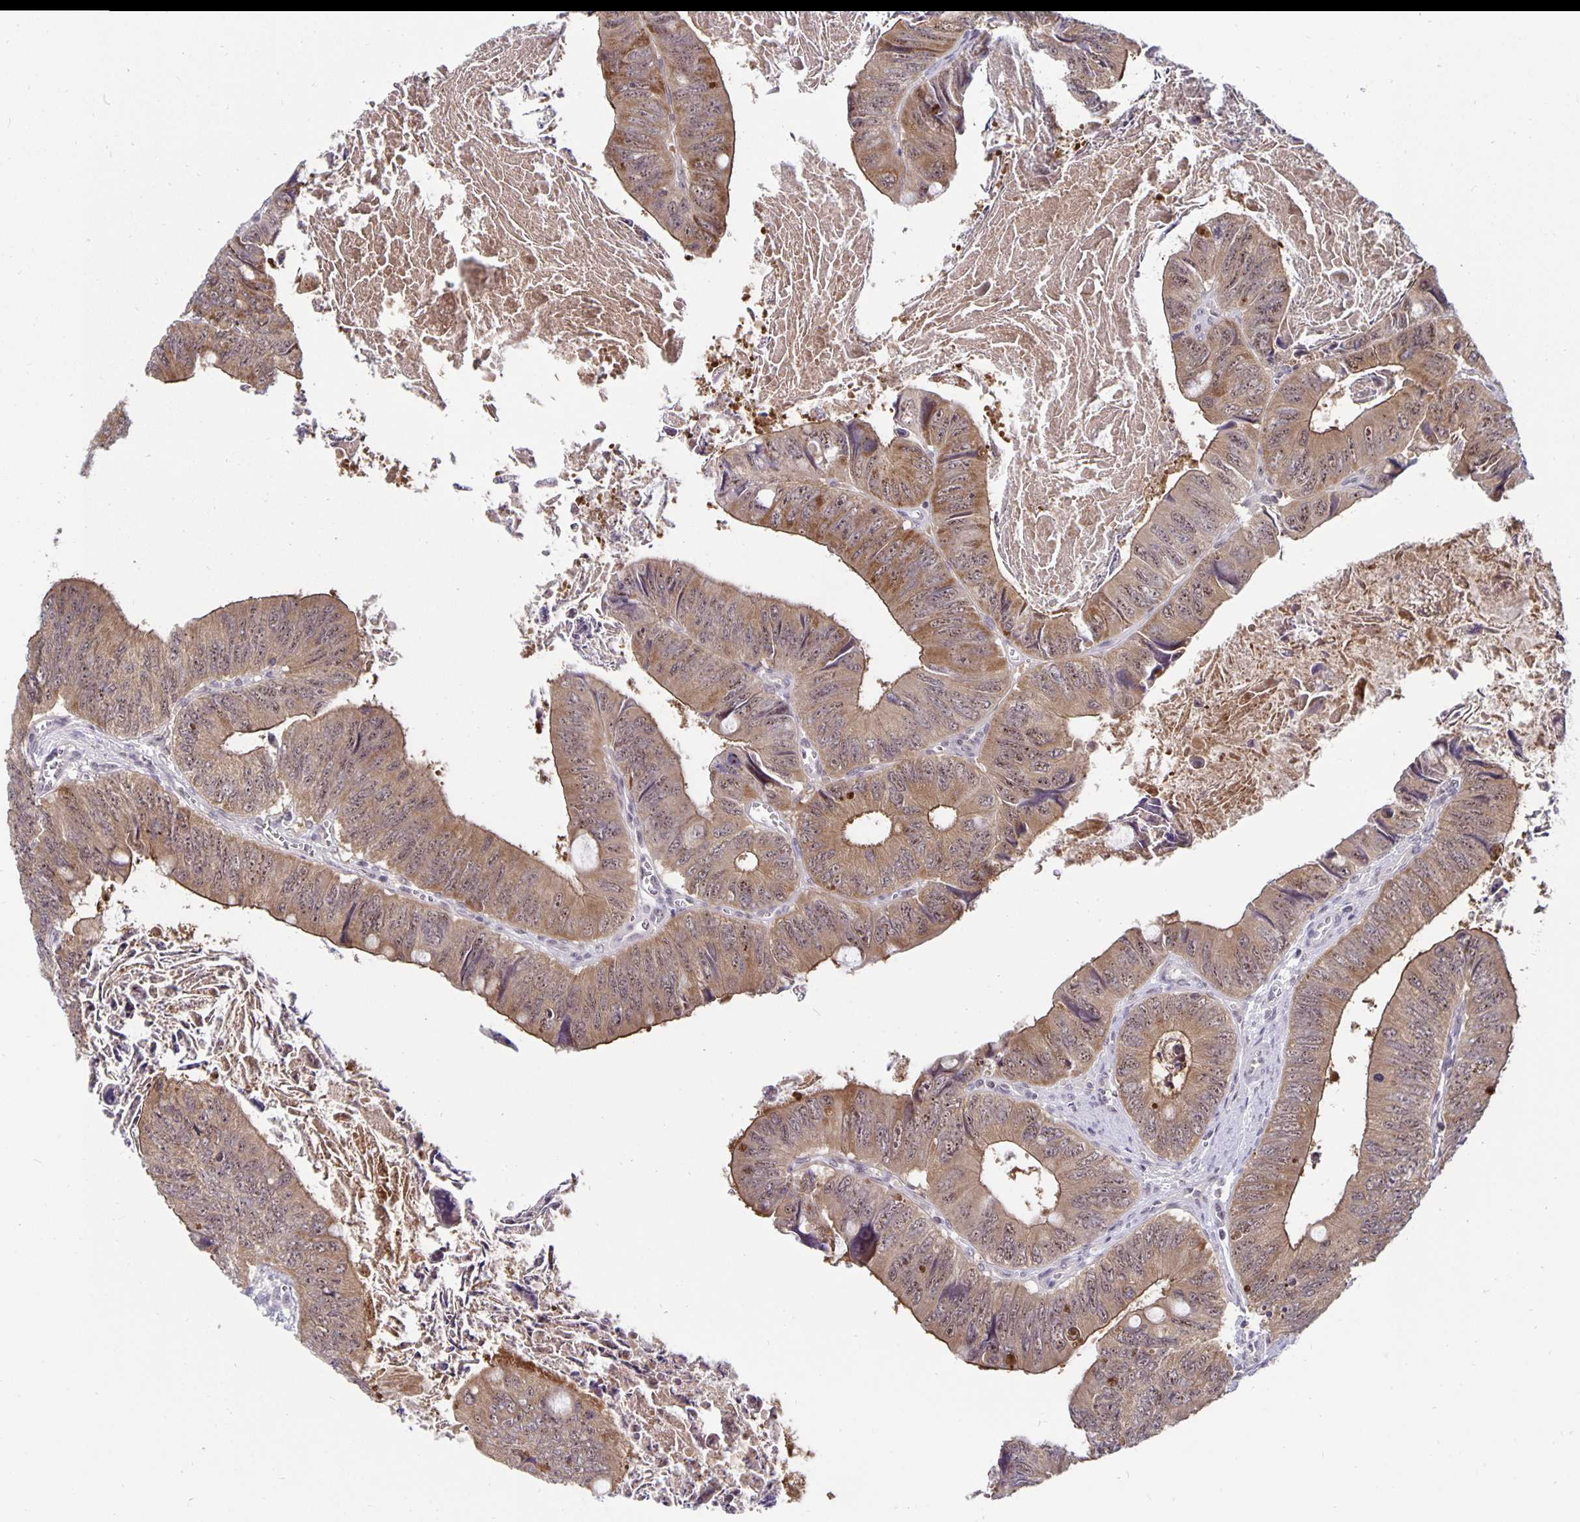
{"staining": {"intensity": "moderate", "quantity": ">75%", "location": "cytoplasmic/membranous,nuclear"}, "tissue": "colorectal cancer", "cell_type": "Tumor cells", "image_type": "cancer", "snomed": [{"axis": "morphology", "description": "Adenocarcinoma, NOS"}, {"axis": "topography", "description": "Colon"}], "caption": "Immunohistochemistry (IHC) of human colorectal cancer (adenocarcinoma) exhibits medium levels of moderate cytoplasmic/membranous and nuclear expression in approximately >75% of tumor cells.", "gene": "EXOC6B", "patient": {"sex": "female", "age": 84}}